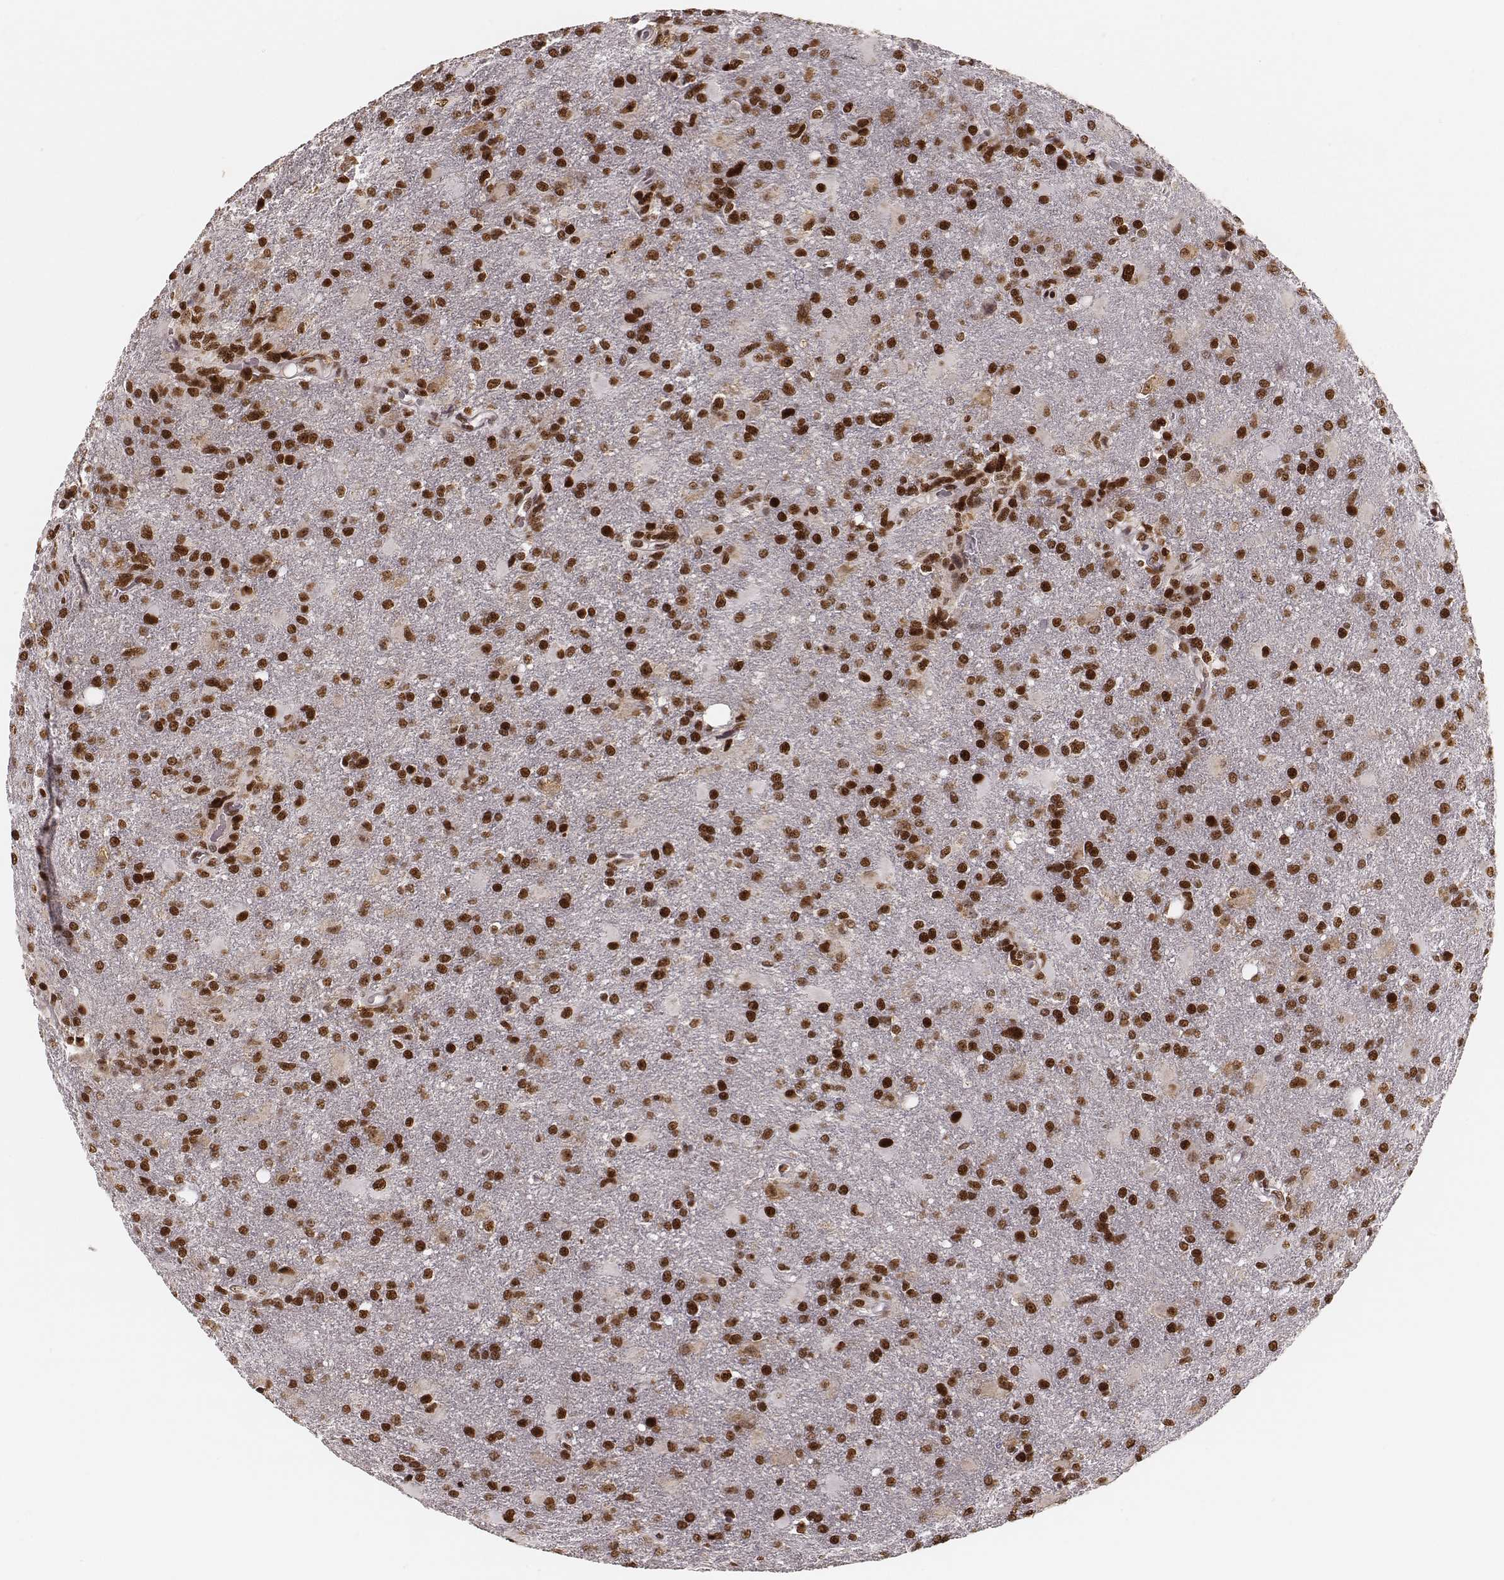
{"staining": {"intensity": "strong", "quantity": ">75%", "location": "nuclear"}, "tissue": "glioma", "cell_type": "Tumor cells", "image_type": "cancer", "snomed": [{"axis": "morphology", "description": "Glioma, malignant, High grade"}, {"axis": "topography", "description": "Brain"}], "caption": "Immunohistochemical staining of human malignant glioma (high-grade) displays strong nuclear protein staining in about >75% of tumor cells.", "gene": "PARP1", "patient": {"sex": "male", "age": 68}}